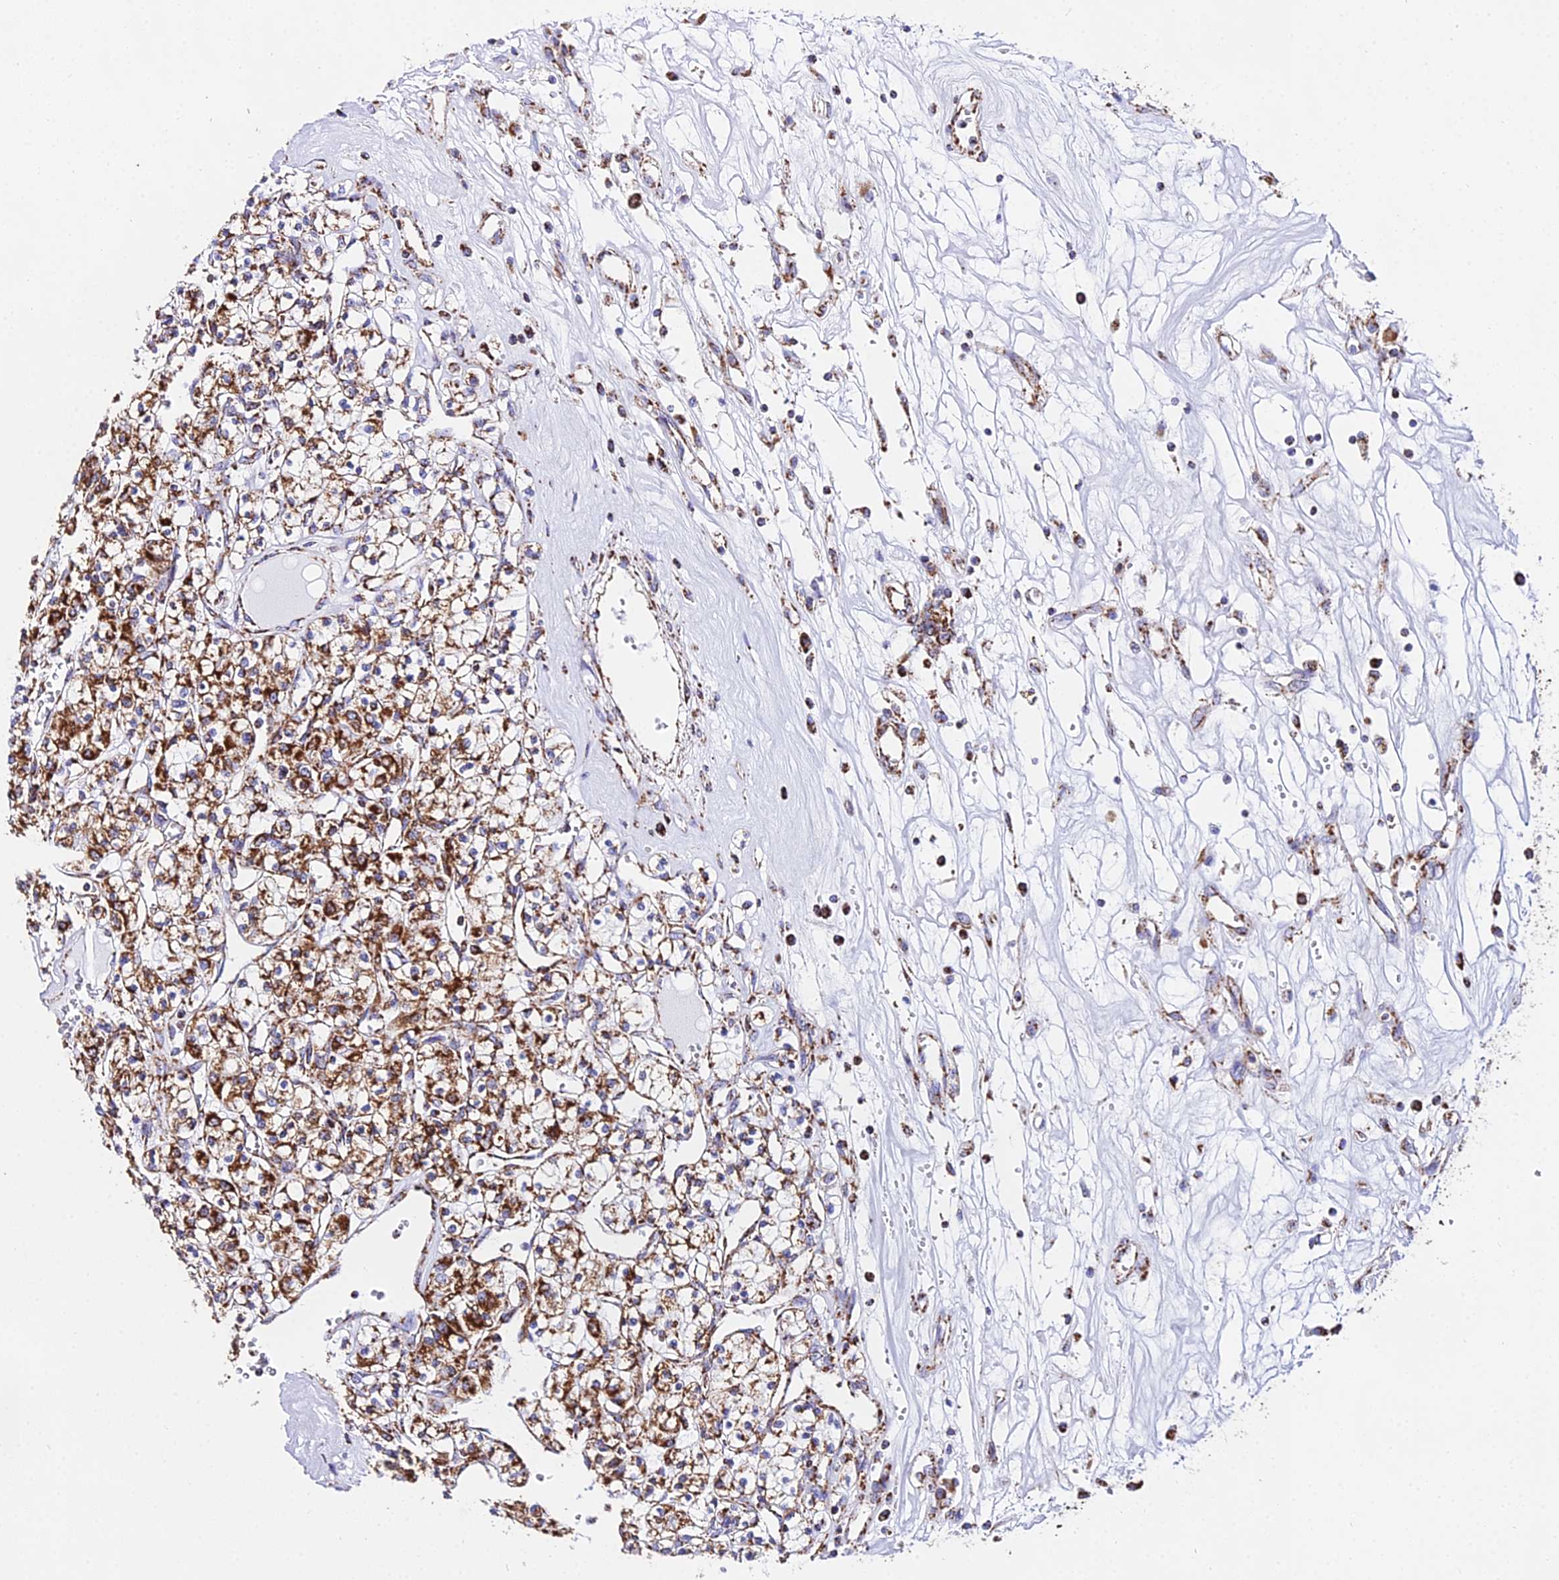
{"staining": {"intensity": "strong", "quantity": ">75%", "location": "cytoplasmic/membranous"}, "tissue": "renal cancer", "cell_type": "Tumor cells", "image_type": "cancer", "snomed": [{"axis": "morphology", "description": "Adenocarcinoma, NOS"}, {"axis": "topography", "description": "Kidney"}], "caption": "Renal adenocarcinoma stained for a protein demonstrates strong cytoplasmic/membranous positivity in tumor cells.", "gene": "ATP5PD", "patient": {"sex": "female", "age": 59}}